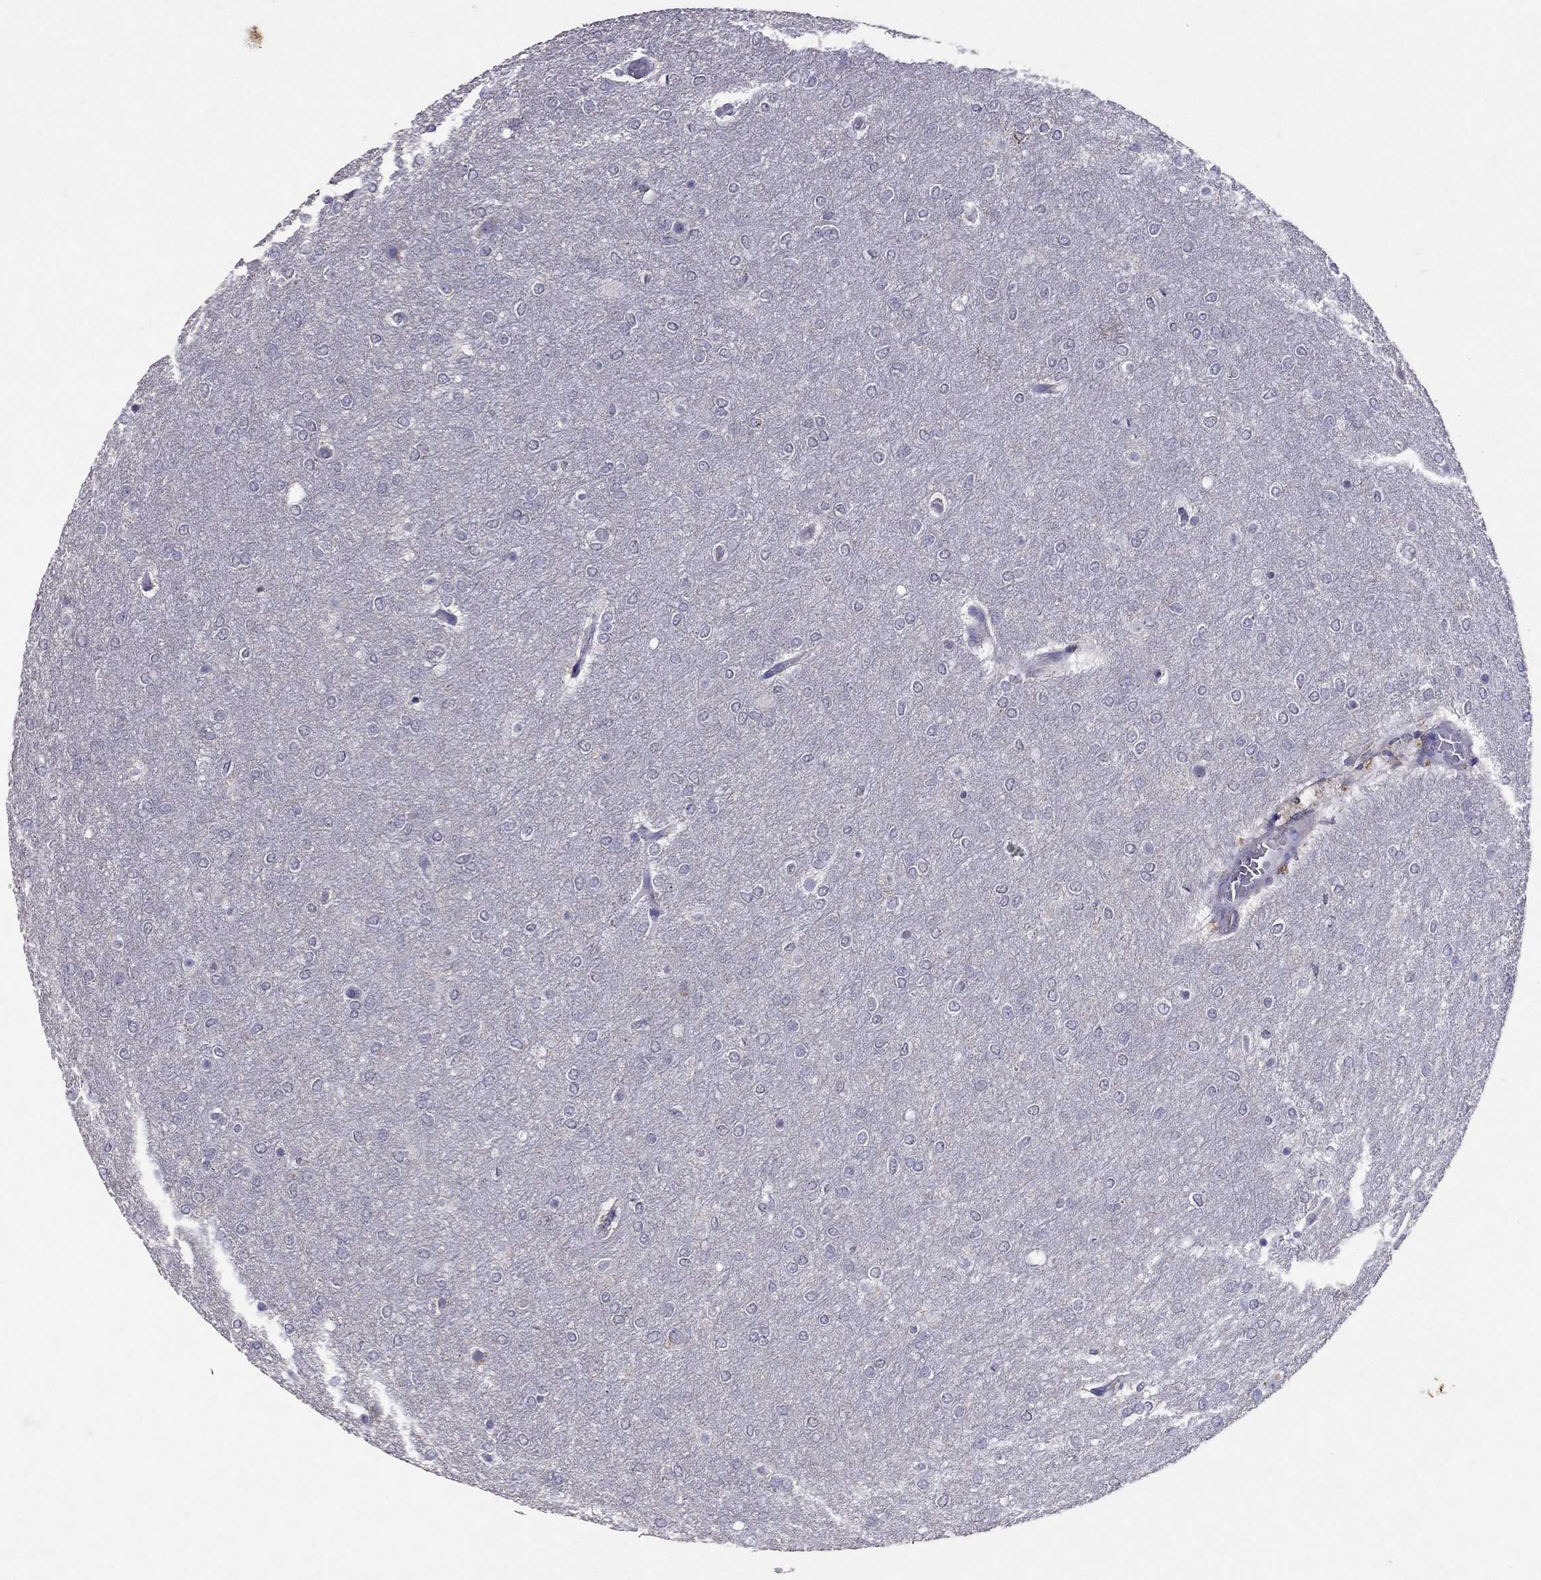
{"staining": {"intensity": "negative", "quantity": "none", "location": "none"}, "tissue": "glioma", "cell_type": "Tumor cells", "image_type": "cancer", "snomed": [{"axis": "morphology", "description": "Glioma, malignant, High grade"}, {"axis": "topography", "description": "Brain"}], "caption": "Immunohistochemistry (IHC) histopathology image of neoplastic tissue: human malignant glioma (high-grade) stained with DAB exhibits no significant protein expression in tumor cells.", "gene": "FST", "patient": {"sex": "female", "age": 61}}